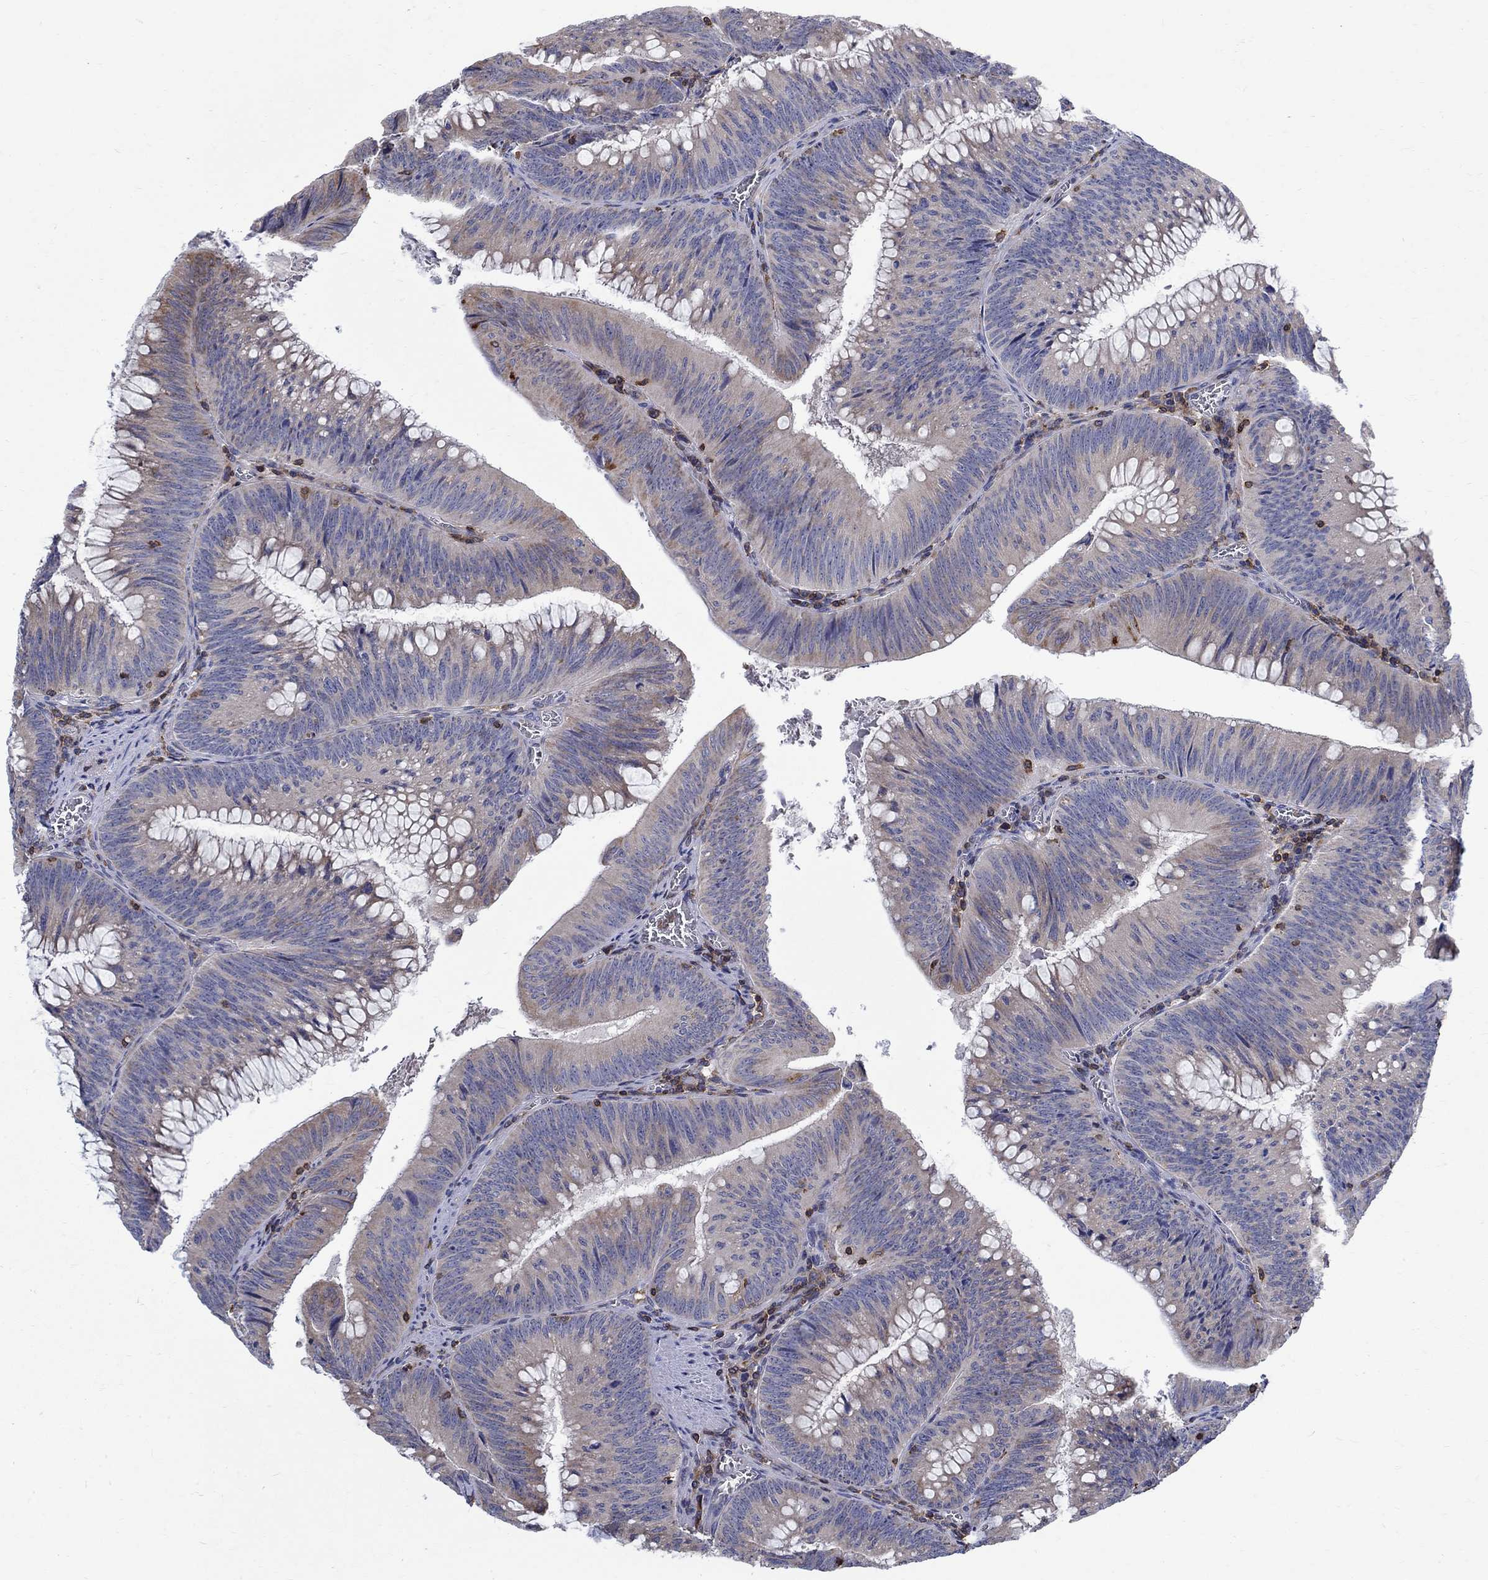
{"staining": {"intensity": "weak", "quantity": "25%-75%", "location": "cytoplasmic/membranous"}, "tissue": "colorectal cancer", "cell_type": "Tumor cells", "image_type": "cancer", "snomed": [{"axis": "morphology", "description": "Adenocarcinoma, NOS"}, {"axis": "topography", "description": "Rectum"}], "caption": "Tumor cells display weak cytoplasmic/membranous expression in approximately 25%-75% of cells in colorectal cancer (adenocarcinoma).", "gene": "AGAP2", "patient": {"sex": "female", "age": 72}}